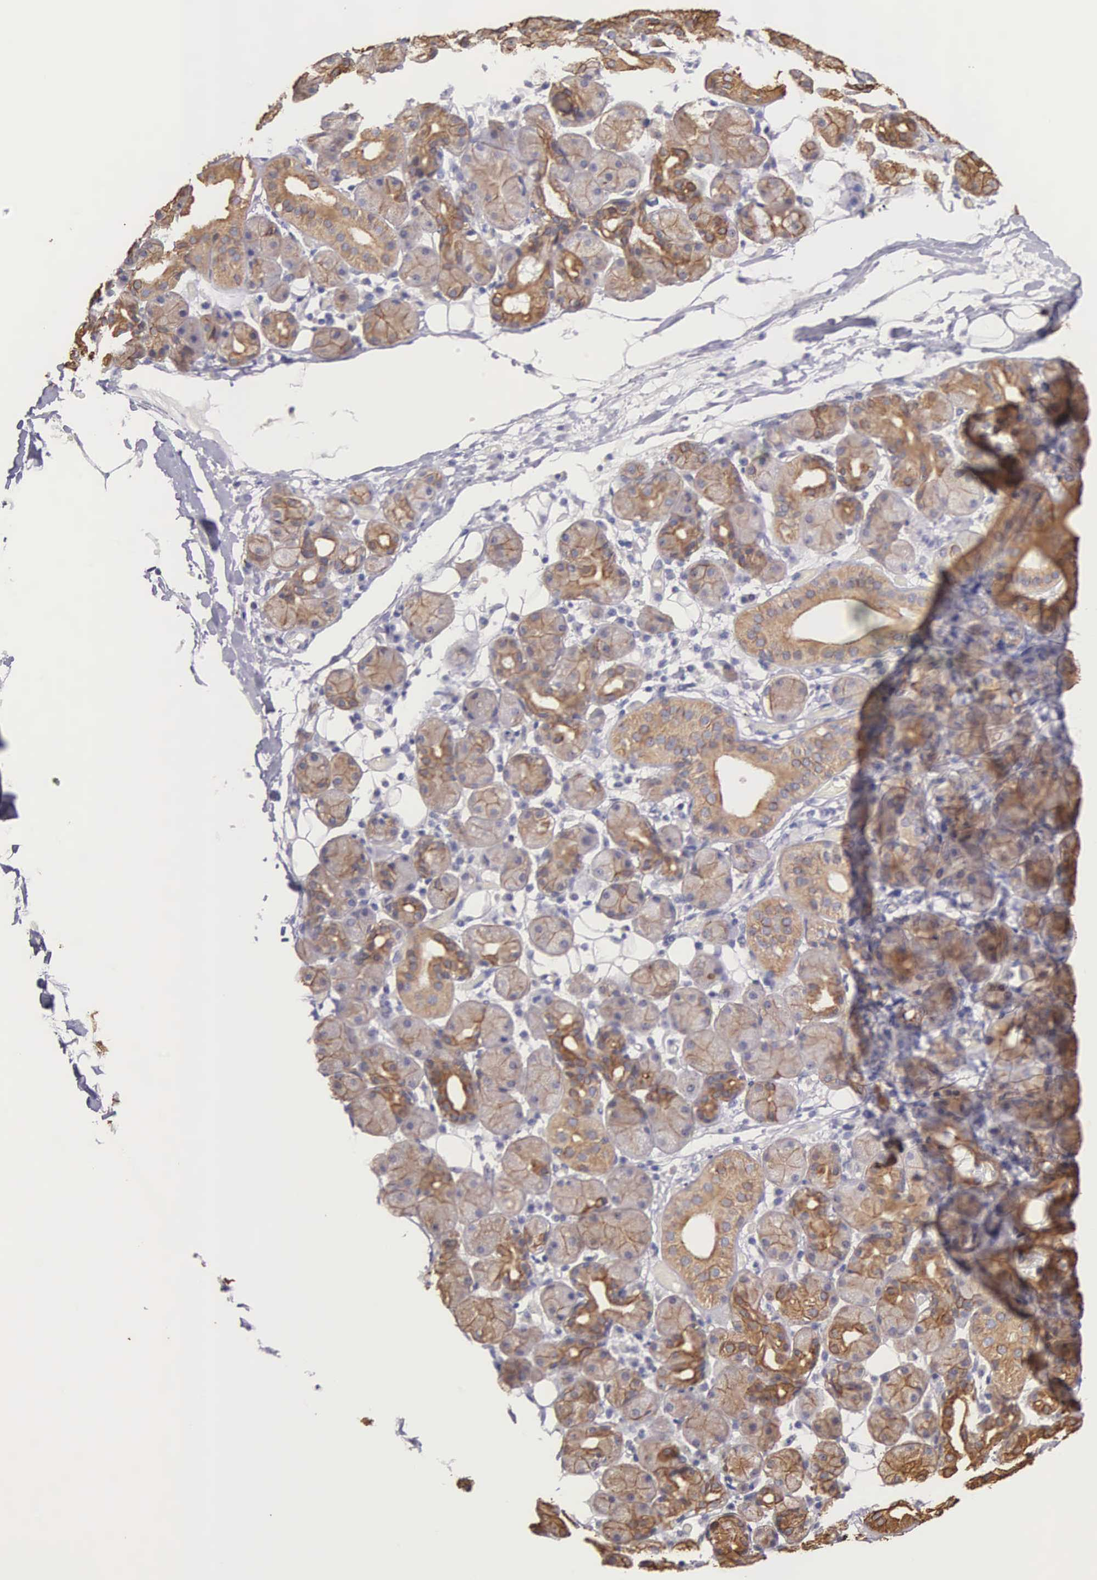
{"staining": {"intensity": "moderate", "quantity": ">75%", "location": "cytoplasmic/membranous"}, "tissue": "salivary gland", "cell_type": "Glandular cells", "image_type": "normal", "snomed": [{"axis": "morphology", "description": "Normal tissue, NOS"}, {"axis": "topography", "description": "Salivary gland"}, {"axis": "topography", "description": "Peripheral nerve tissue"}], "caption": "Immunohistochemistry (IHC) staining of normal salivary gland, which demonstrates medium levels of moderate cytoplasmic/membranous expression in approximately >75% of glandular cells indicating moderate cytoplasmic/membranous protein staining. The staining was performed using DAB (3,3'-diaminobenzidine) (brown) for protein detection and nuclei were counterstained in hematoxylin (blue).", "gene": "PIR", "patient": {"sex": "male", "age": 62}}